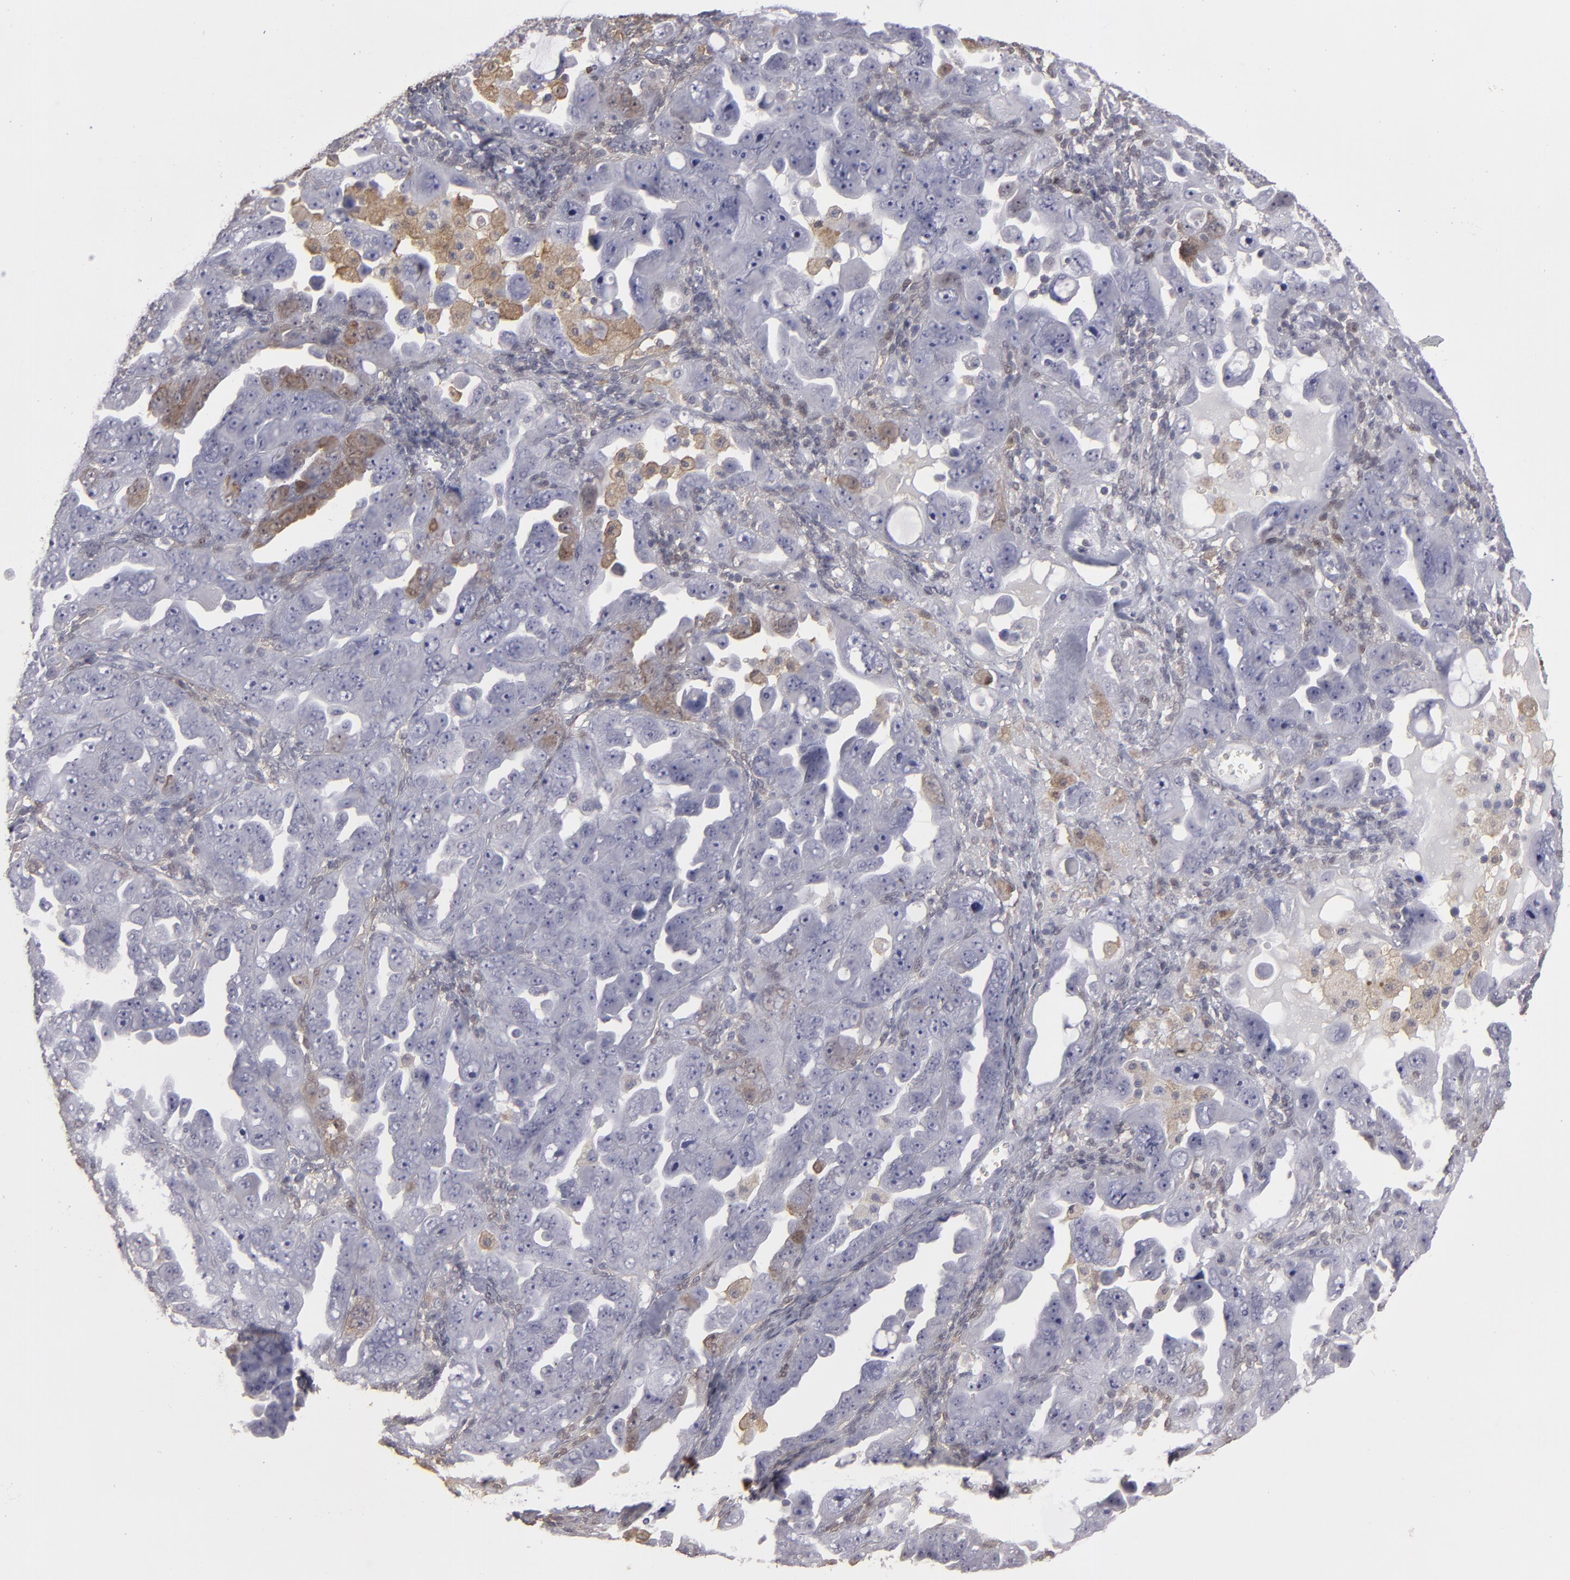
{"staining": {"intensity": "weak", "quantity": "<25%", "location": "cytoplasmic/membranous"}, "tissue": "ovarian cancer", "cell_type": "Tumor cells", "image_type": "cancer", "snomed": [{"axis": "morphology", "description": "Cystadenocarcinoma, serous, NOS"}, {"axis": "topography", "description": "Ovary"}], "caption": "IHC of human ovarian serous cystadenocarcinoma demonstrates no expression in tumor cells.", "gene": "SEMA3G", "patient": {"sex": "female", "age": 66}}